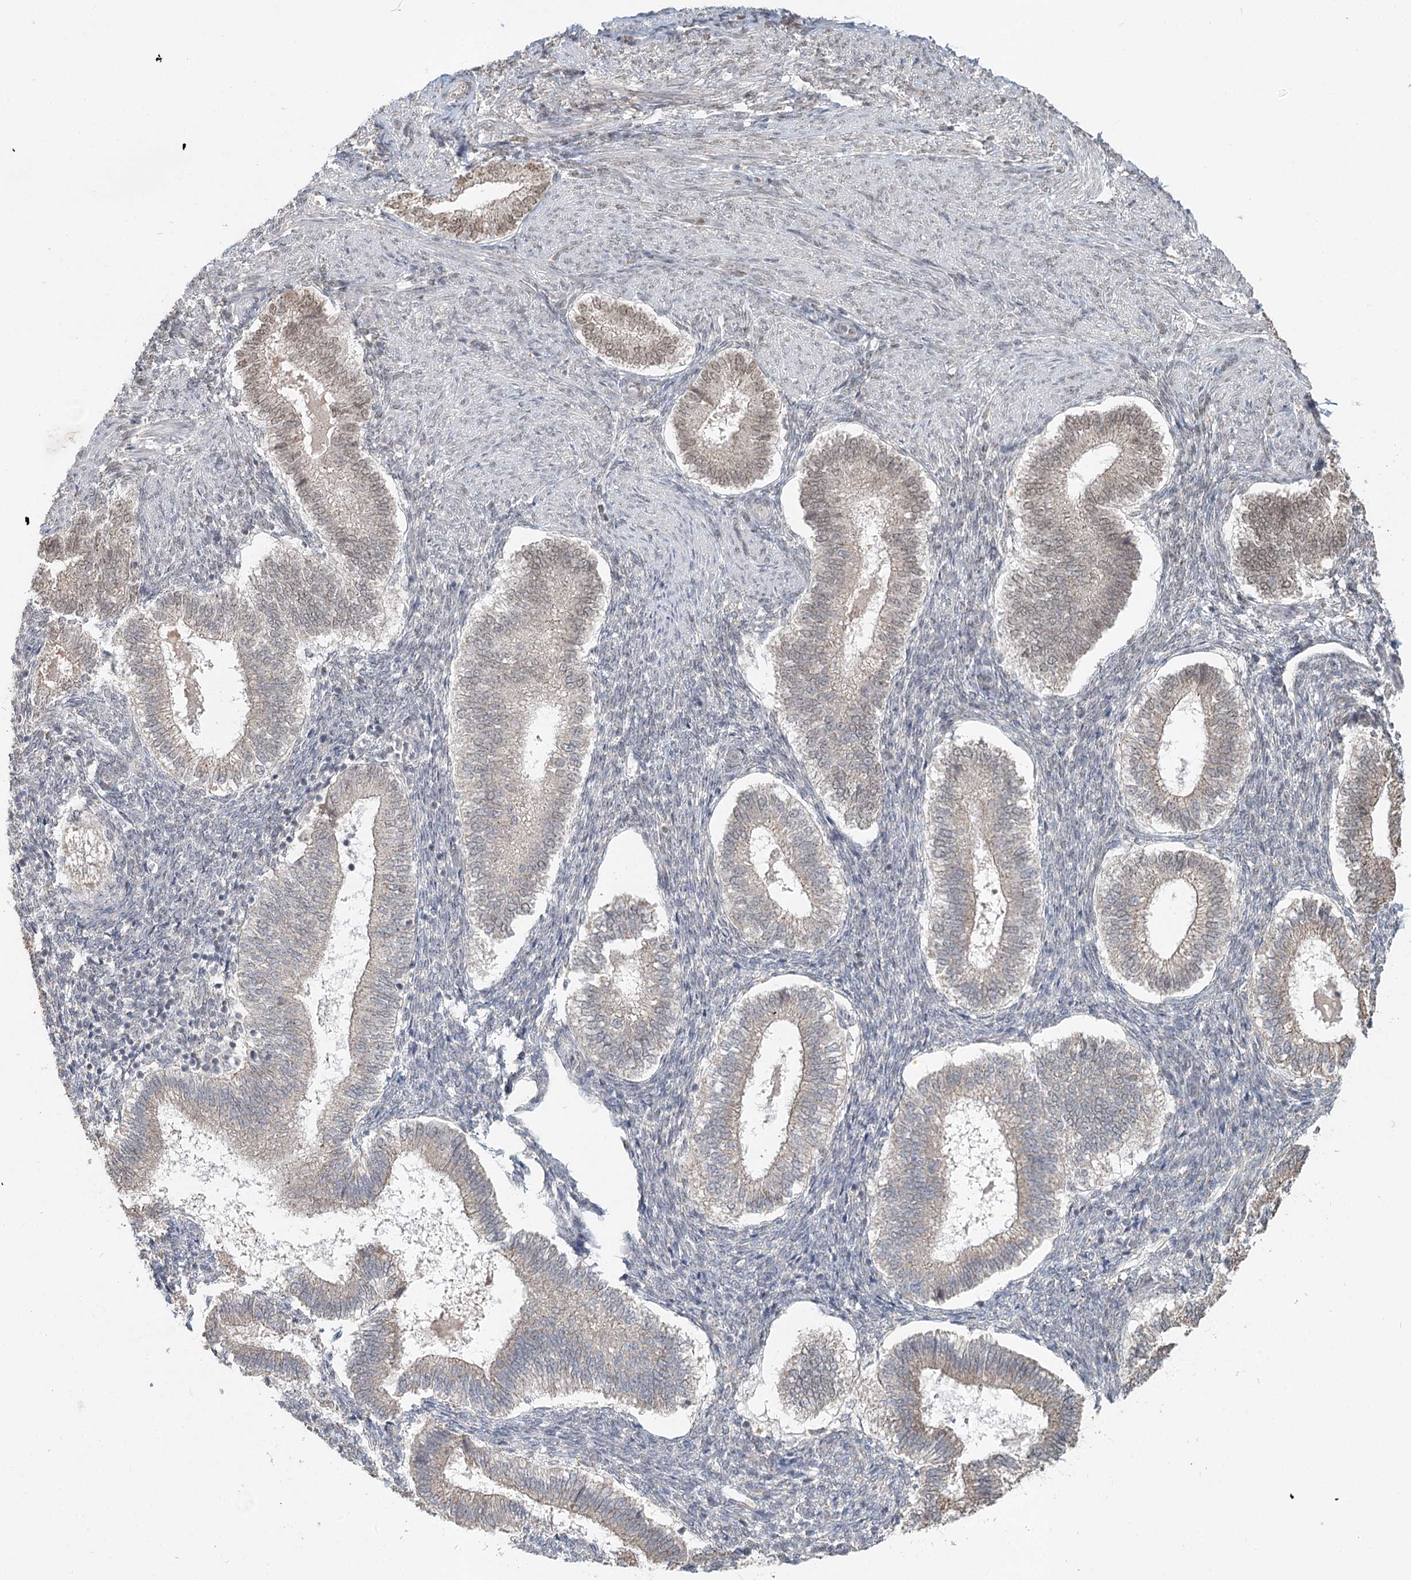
{"staining": {"intensity": "strong", "quantity": "25%-75%", "location": "nuclear"}, "tissue": "endometrium", "cell_type": "Cells in endometrial stroma", "image_type": "normal", "snomed": [{"axis": "morphology", "description": "Normal tissue, NOS"}, {"axis": "topography", "description": "Endometrium"}], "caption": "A brown stain labels strong nuclear staining of a protein in cells in endometrial stroma of benign endometrium.", "gene": "GPALPP1", "patient": {"sex": "female", "age": 25}}